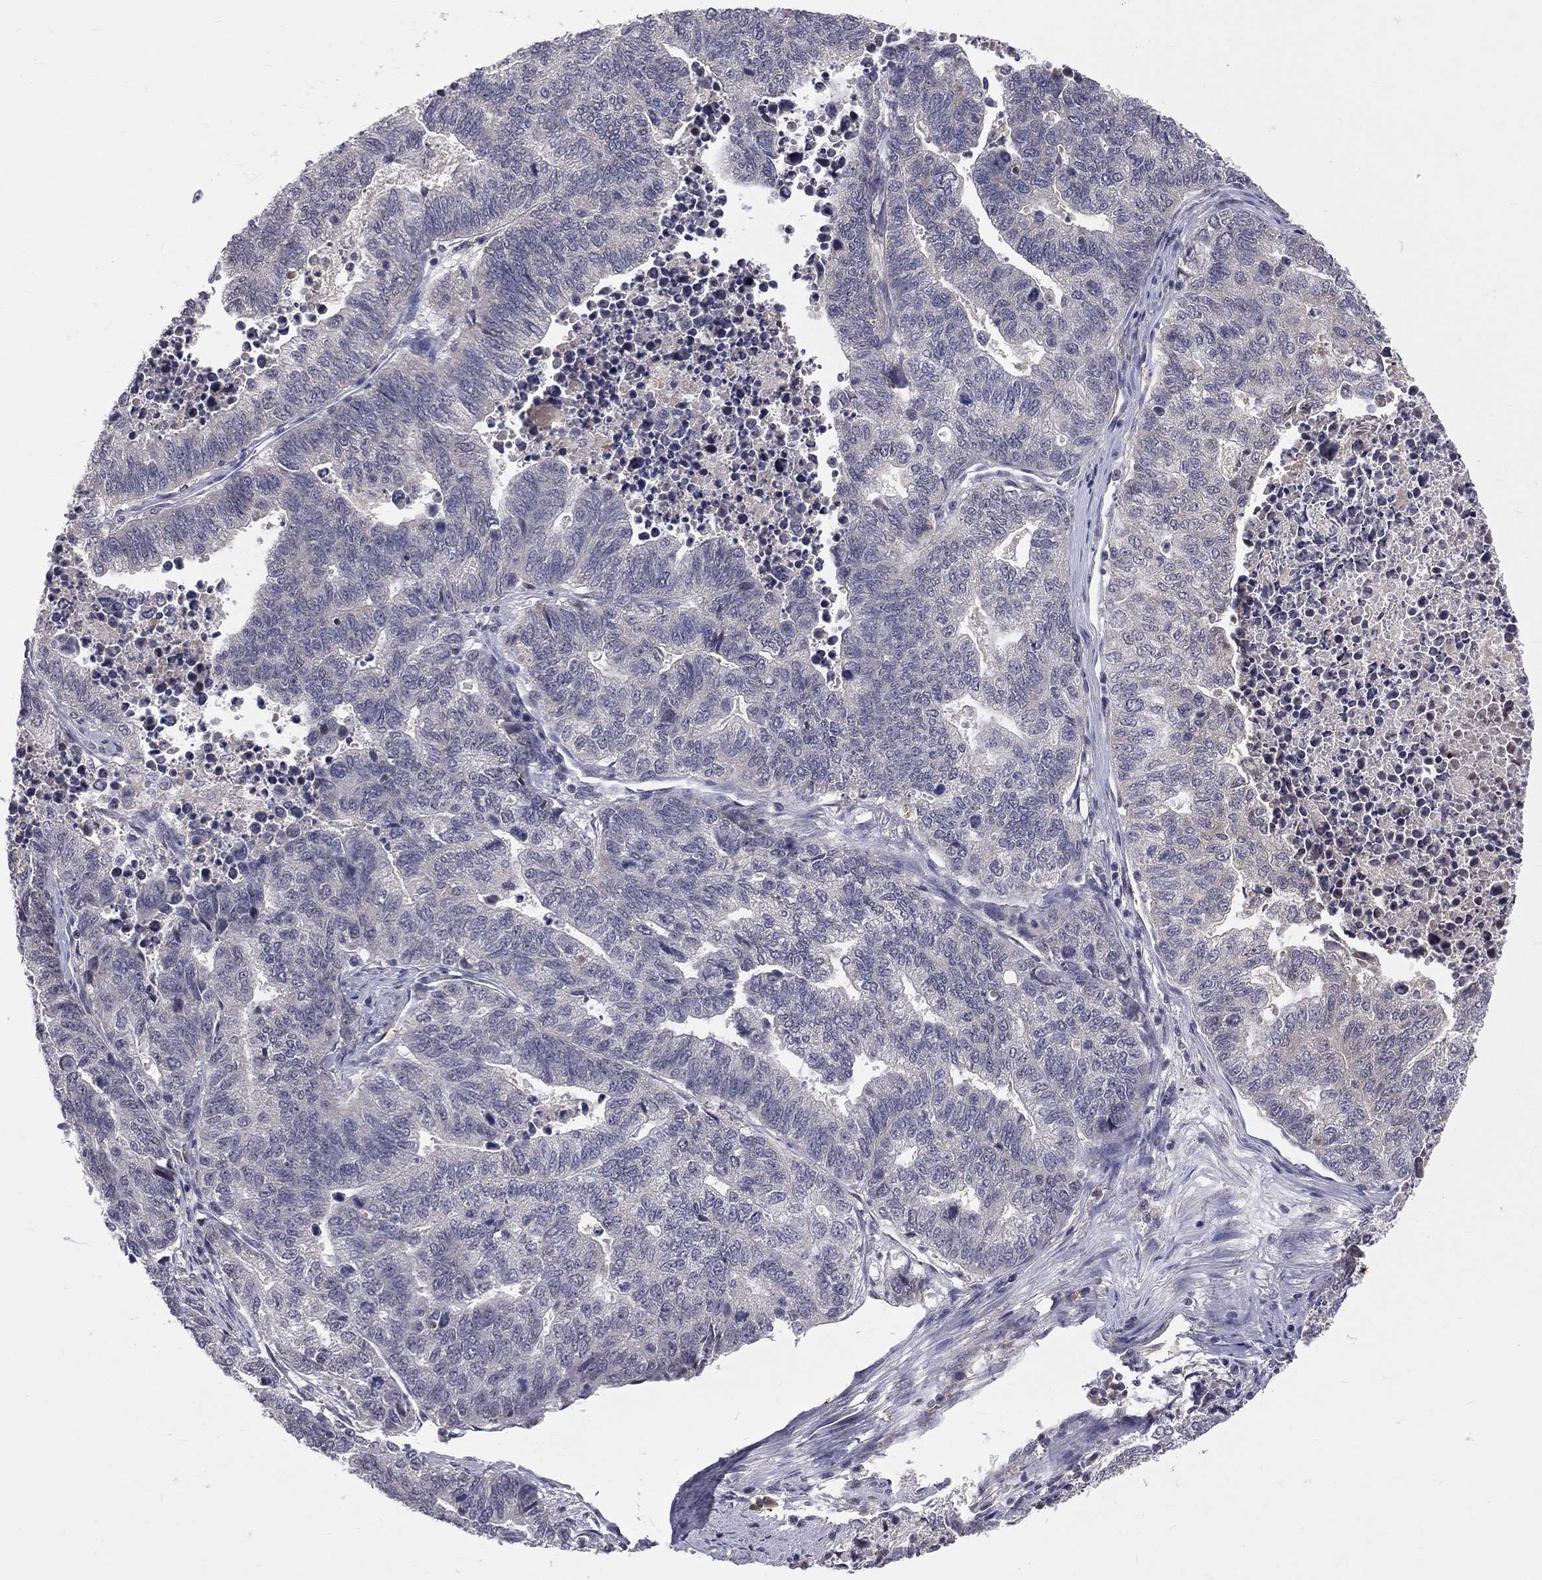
{"staining": {"intensity": "negative", "quantity": "none", "location": "none"}, "tissue": "stomach cancer", "cell_type": "Tumor cells", "image_type": "cancer", "snomed": [{"axis": "morphology", "description": "Adenocarcinoma, NOS"}, {"axis": "topography", "description": "Stomach, upper"}], "caption": "Protein analysis of stomach adenocarcinoma displays no significant staining in tumor cells.", "gene": "DSG4", "patient": {"sex": "female", "age": 67}}